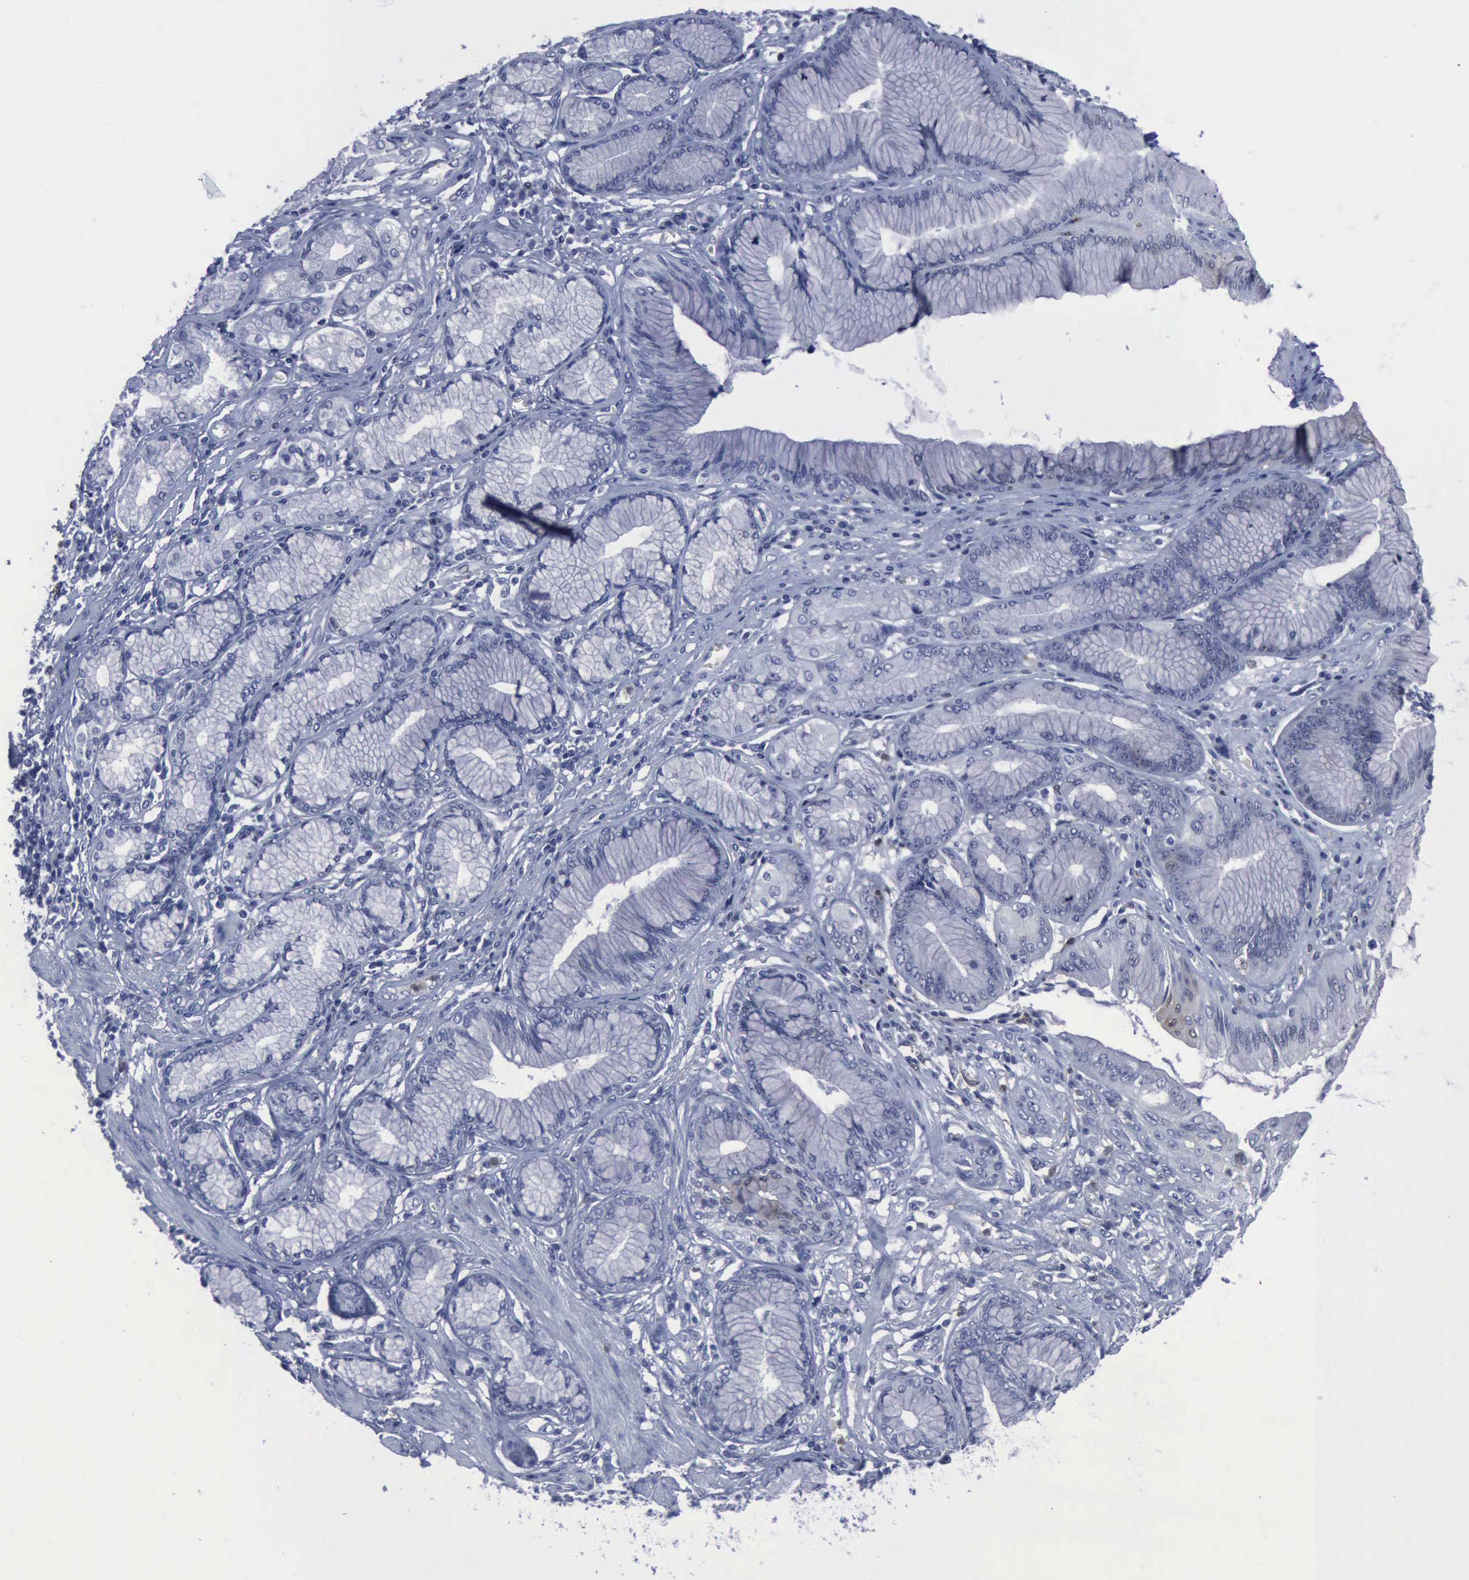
{"staining": {"intensity": "negative", "quantity": "none", "location": "none"}, "tissue": "stomach cancer", "cell_type": "Tumor cells", "image_type": "cancer", "snomed": [{"axis": "morphology", "description": "Adenocarcinoma, NOS"}, {"axis": "topography", "description": "Pancreas"}, {"axis": "topography", "description": "Stomach, upper"}], "caption": "High magnification brightfield microscopy of adenocarcinoma (stomach) stained with DAB (brown) and counterstained with hematoxylin (blue): tumor cells show no significant positivity.", "gene": "CSTA", "patient": {"sex": "male", "age": 77}}